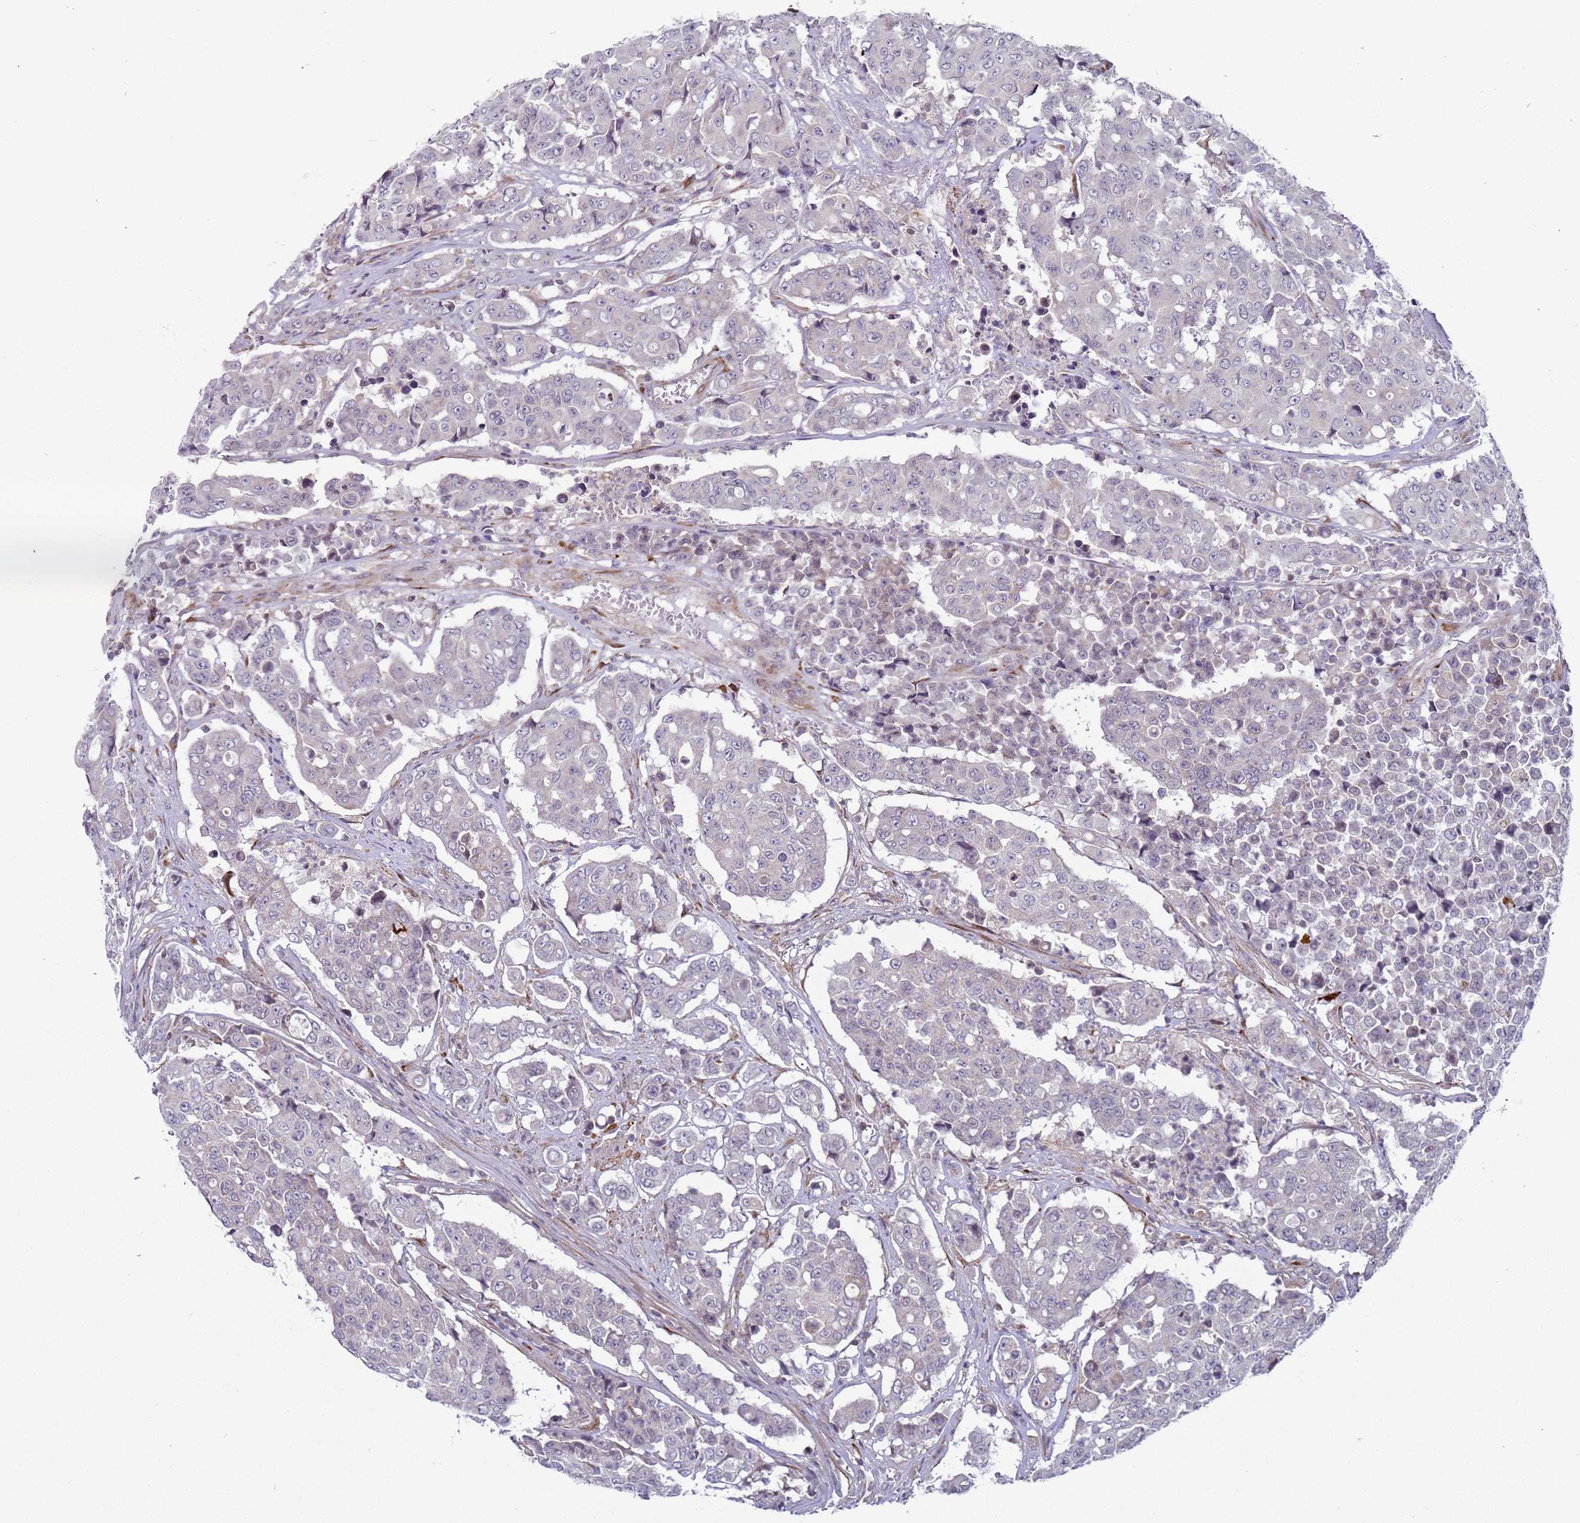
{"staining": {"intensity": "negative", "quantity": "none", "location": "none"}, "tissue": "colorectal cancer", "cell_type": "Tumor cells", "image_type": "cancer", "snomed": [{"axis": "morphology", "description": "Adenocarcinoma, NOS"}, {"axis": "topography", "description": "Colon"}], "caption": "Micrograph shows no protein staining in tumor cells of colorectal cancer (adenocarcinoma) tissue.", "gene": "SNAPC4", "patient": {"sex": "male", "age": 51}}